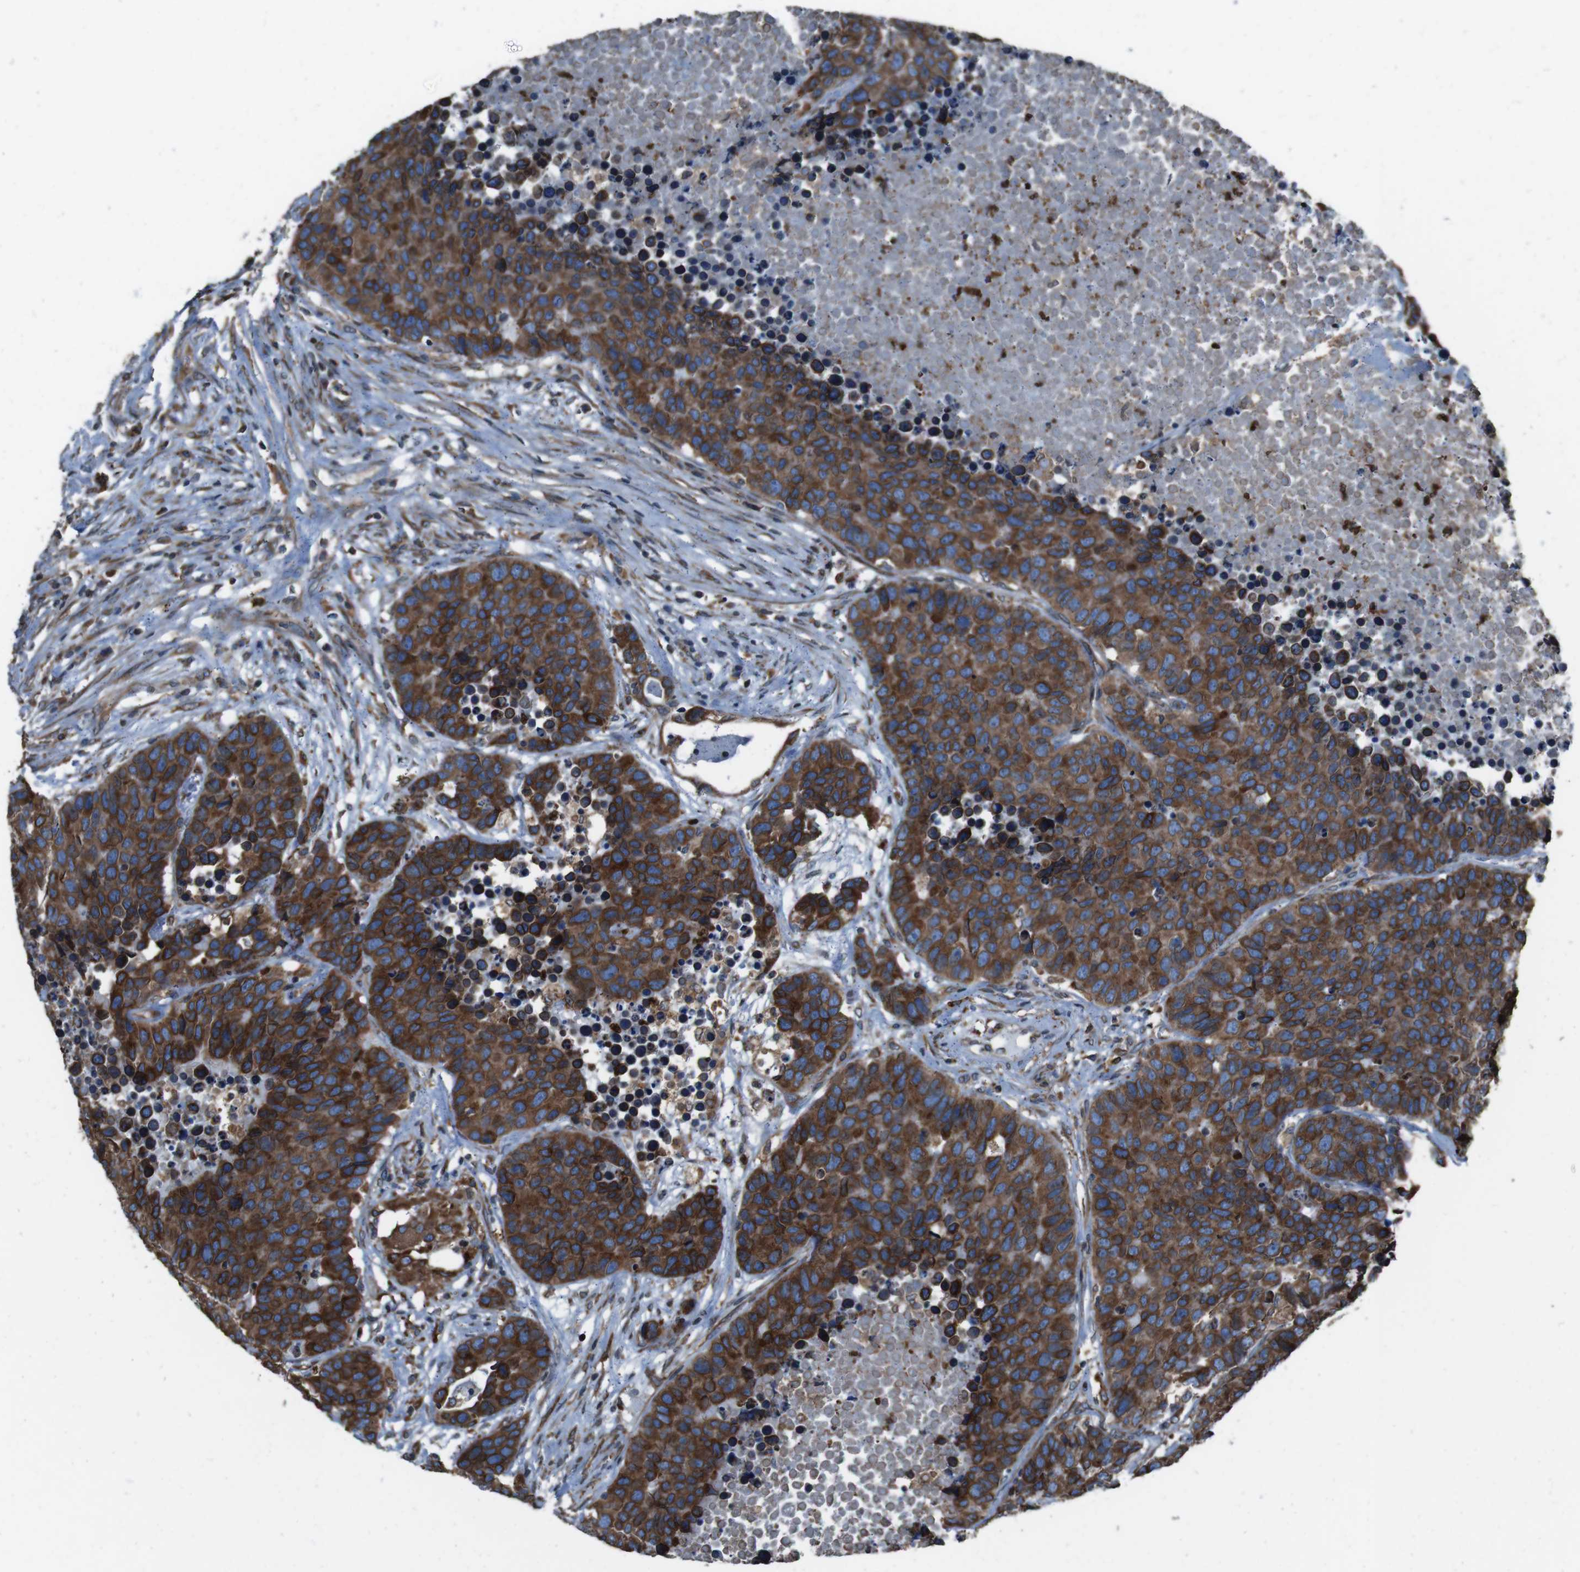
{"staining": {"intensity": "strong", "quantity": ">75%", "location": "cytoplasmic/membranous"}, "tissue": "carcinoid", "cell_type": "Tumor cells", "image_type": "cancer", "snomed": [{"axis": "morphology", "description": "Carcinoid, malignant, NOS"}, {"axis": "topography", "description": "Lung"}], "caption": "Protein expression analysis of malignant carcinoid displays strong cytoplasmic/membranous staining in approximately >75% of tumor cells.", "gene": "APMAP", "patient": {"sex": "male", "age": 60}}